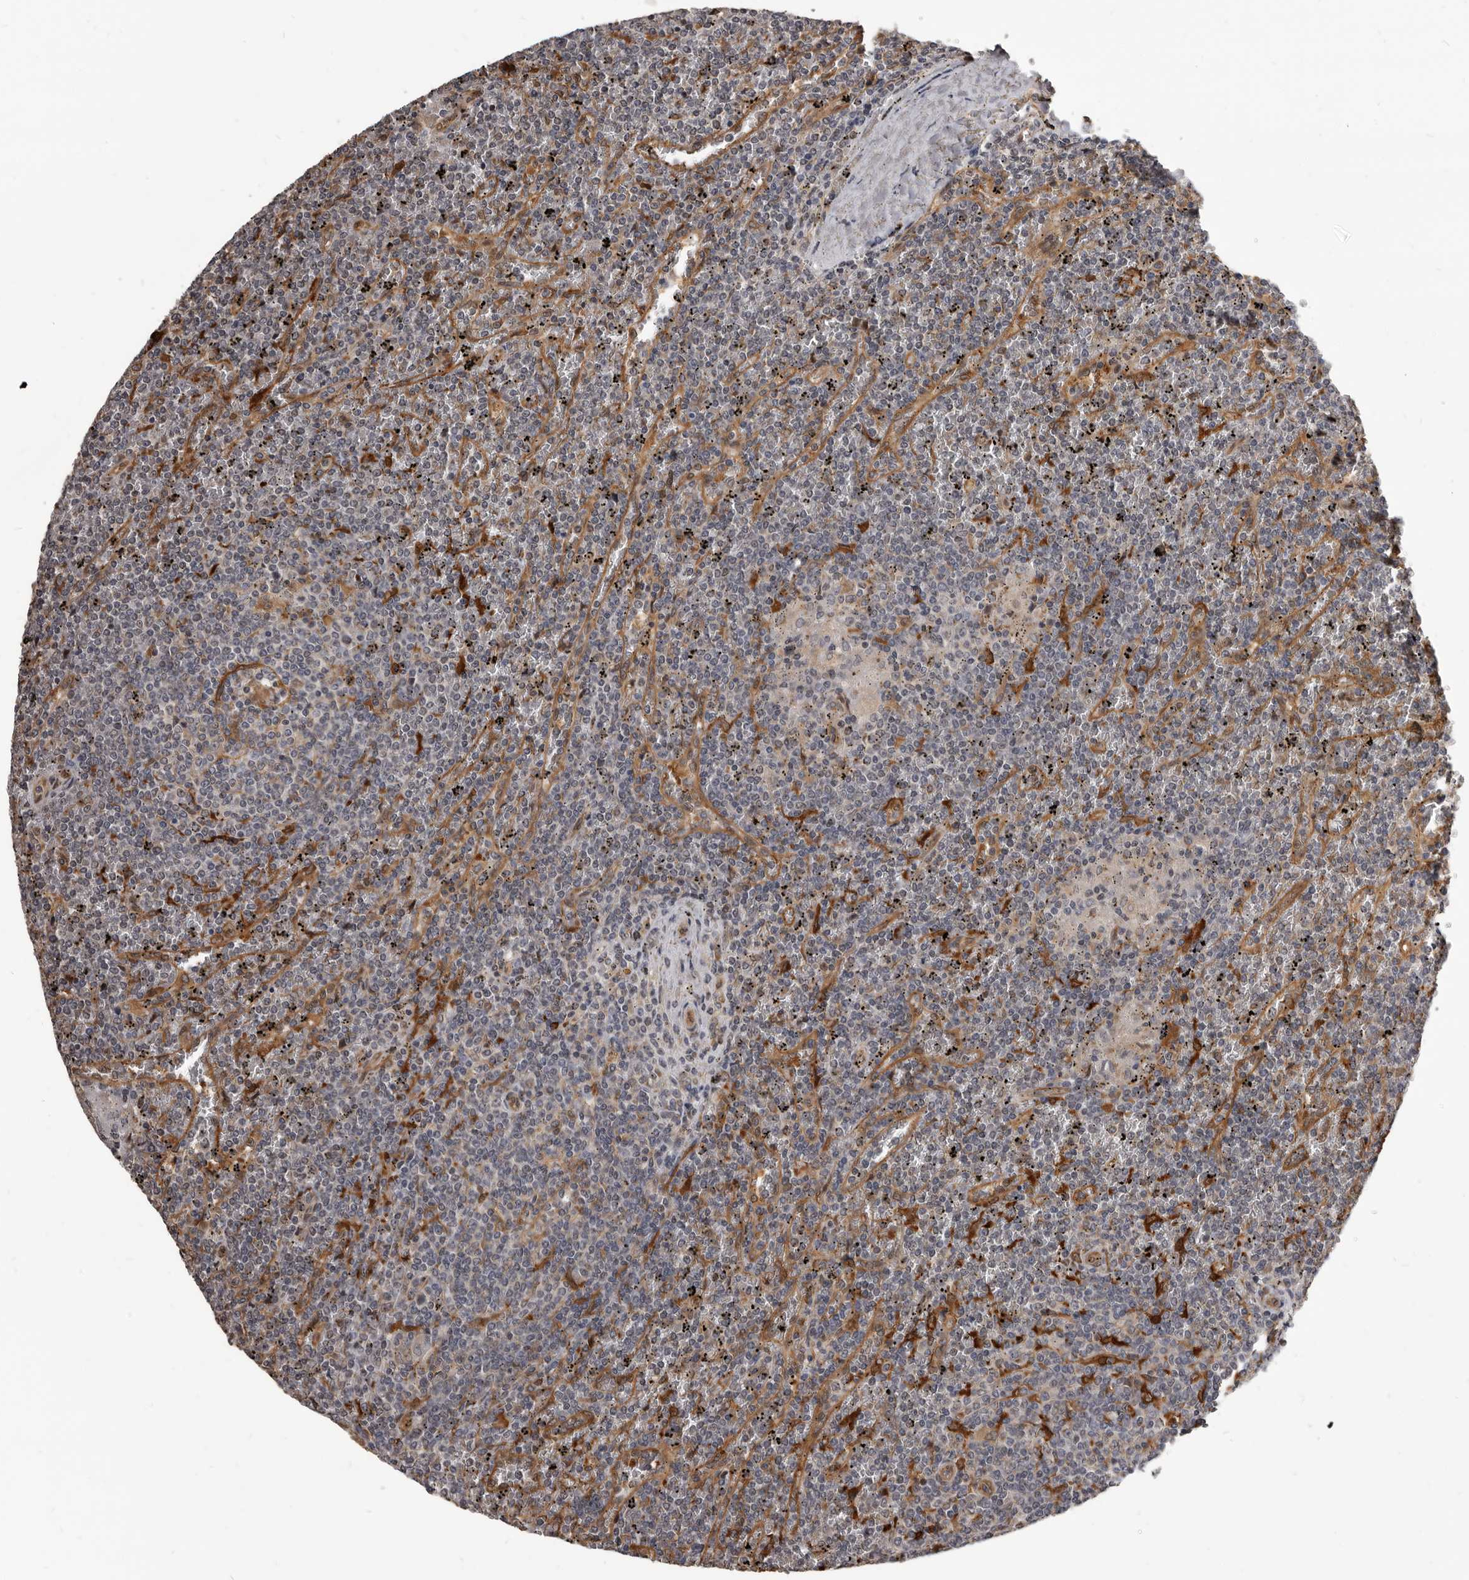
{"staining": {"intensity": "weak", "quantity": "<25%", "location": "cytoplasmic/membranous"}, "tissue": "lymphoma", "cell_type": "Tumor cells", "image_type": "cancer", "snomed": [{"axis": "morphology", "description": "Malignant lymphoma, non-Hodgkin's type, Low grade"}, {"axis": "topography", "description": "Spleen"}], "caption": "Immunohistochemistry (IHC) photomicrograph of lymphoma stained for a protein (brown), which shows no staining in tumor cells. (DAB (3,3'-diaminobenzidine) immunohistochemistry with hematoxylin counter stain).", "gene": "ADAMTS20", "patient": {"sex": "female", "age": 19}}